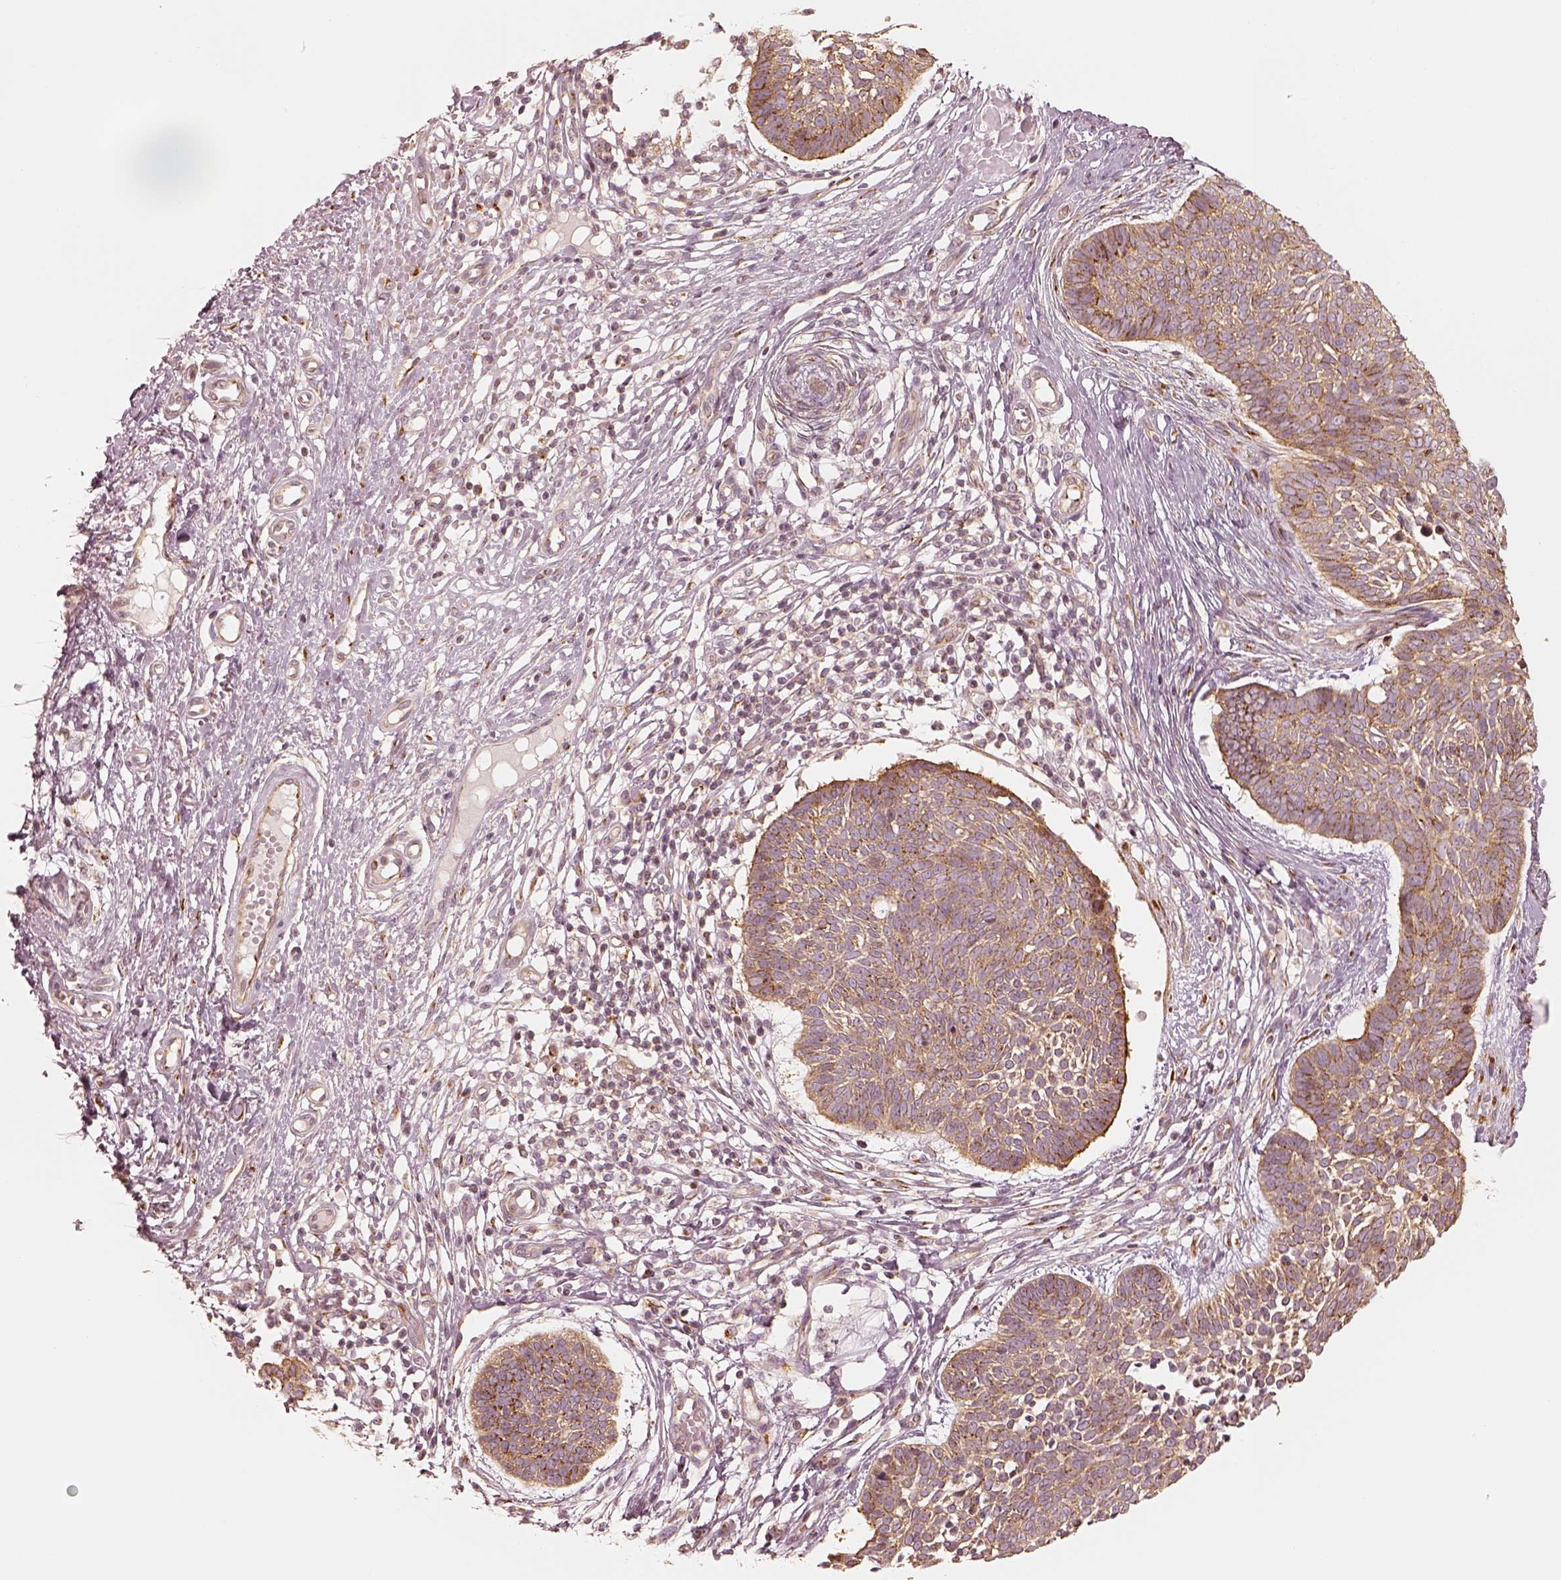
{"staining": {"intensity": "moderate", "quantity": "<25%", "location": "cytoplasmic/membranous"}, "tissue": "skin cancer", "cell_type": "Tumor cells", "image_type": "cancer", "snomed": [{"axis": "morphology", "description": "Basal cell carcinoma"}, {"axis": "topography", "description": "Skin"}], "caption": "Protein staining exhibits moderate cytoplasmic/membranous expression in about <25% of tumor cells in skin basal cell carcinoma. (IHC, brightfield microscopy, high magnification).", "gene": "GORASP2", "patient": {"sex": "male", "age": 85}}